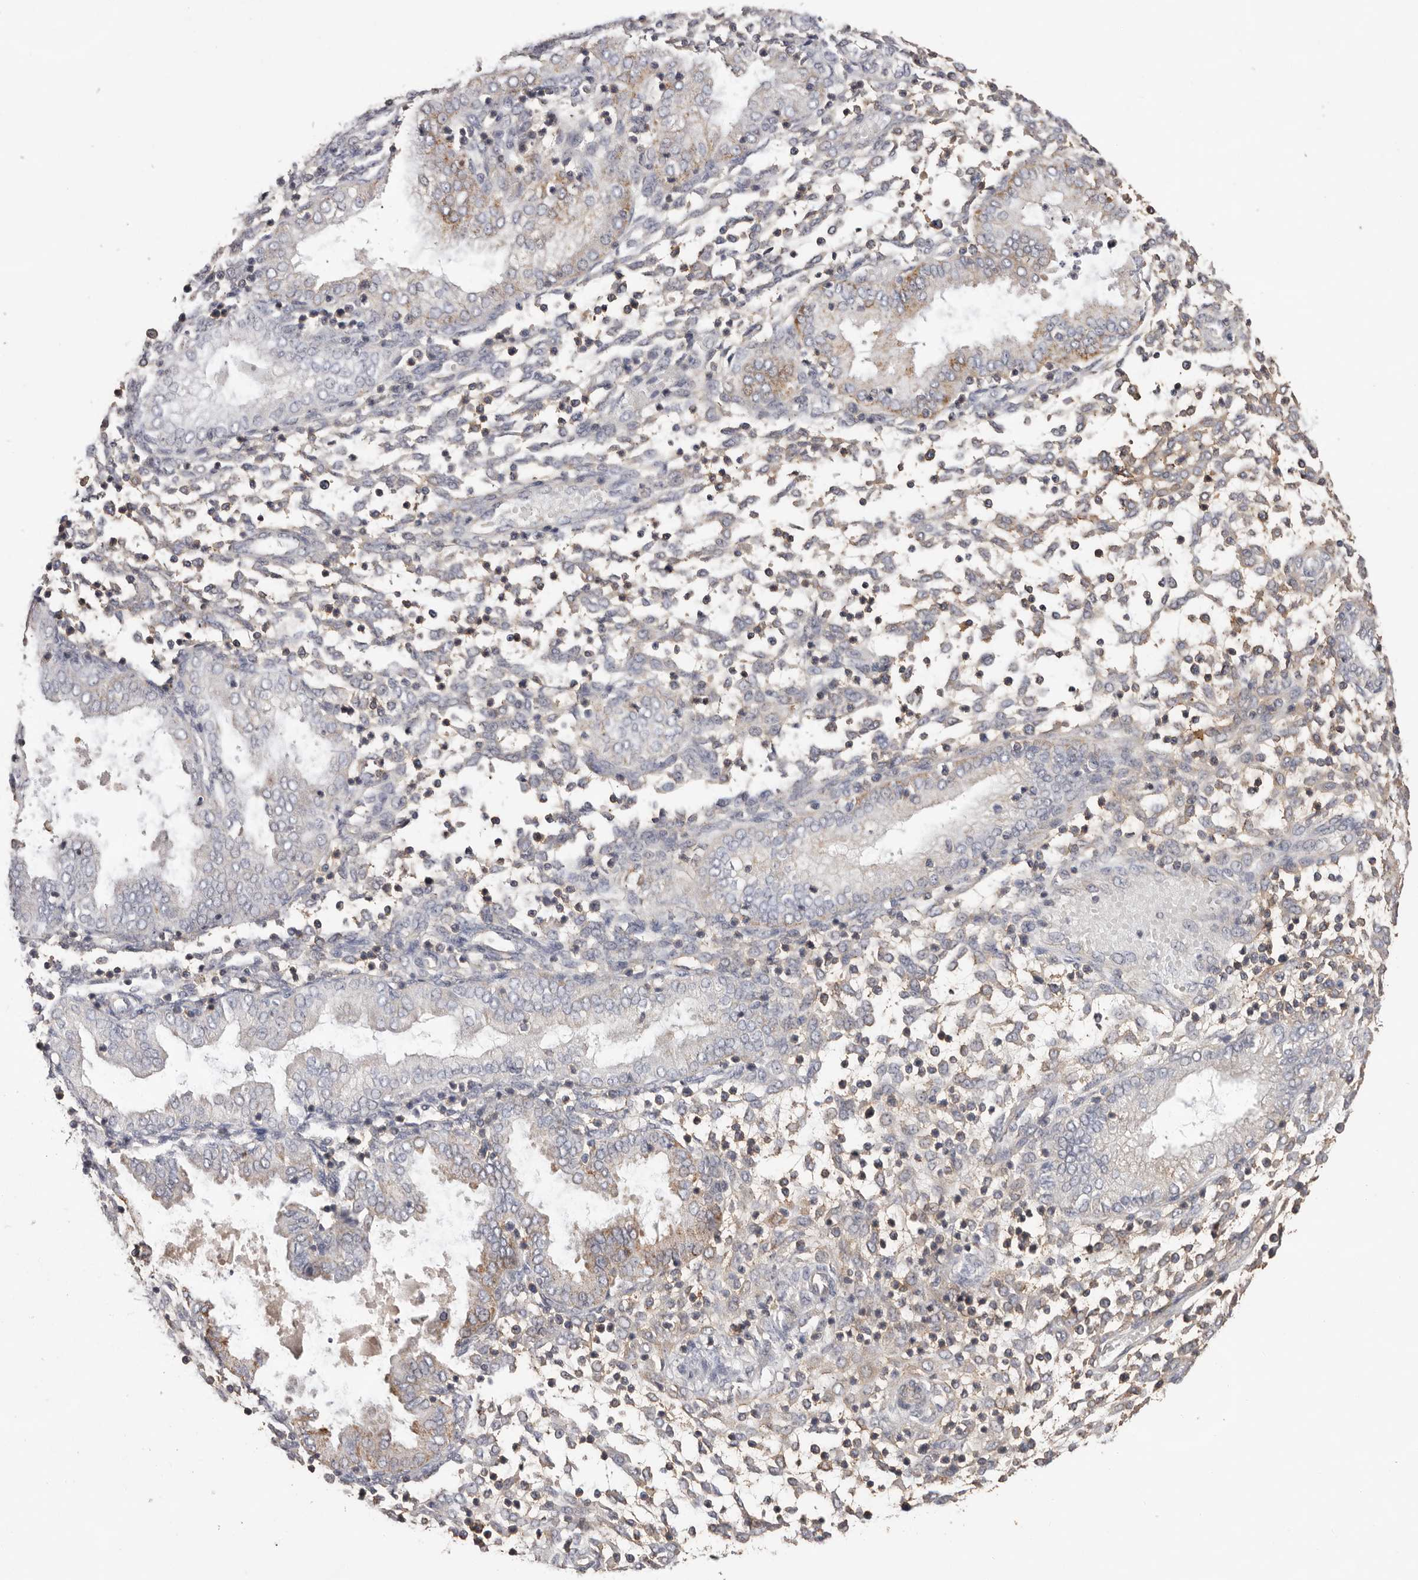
{"staining": {"intensity": "weak", "quantity": "<25%", "location": "cytoplasmic/membranous"}, "tissue": "endometrium", "cell_type": "Cells in endometrial stroma", "image_type": "normal", "snomed": [{"axis": "morphology", "description": "Normal tissue, NOS"}, {"axis": "topography", "description": "Endometrium"}], "caption": "High power microscopy micrograph of an immunohistochemistry (IHC) photomicrograph of unremarkable endometrium, revealing no significant positivity in cells in endometrial stroma.", "gene": "MMACHC", "patient": {"sex": "female", "age": 53}}